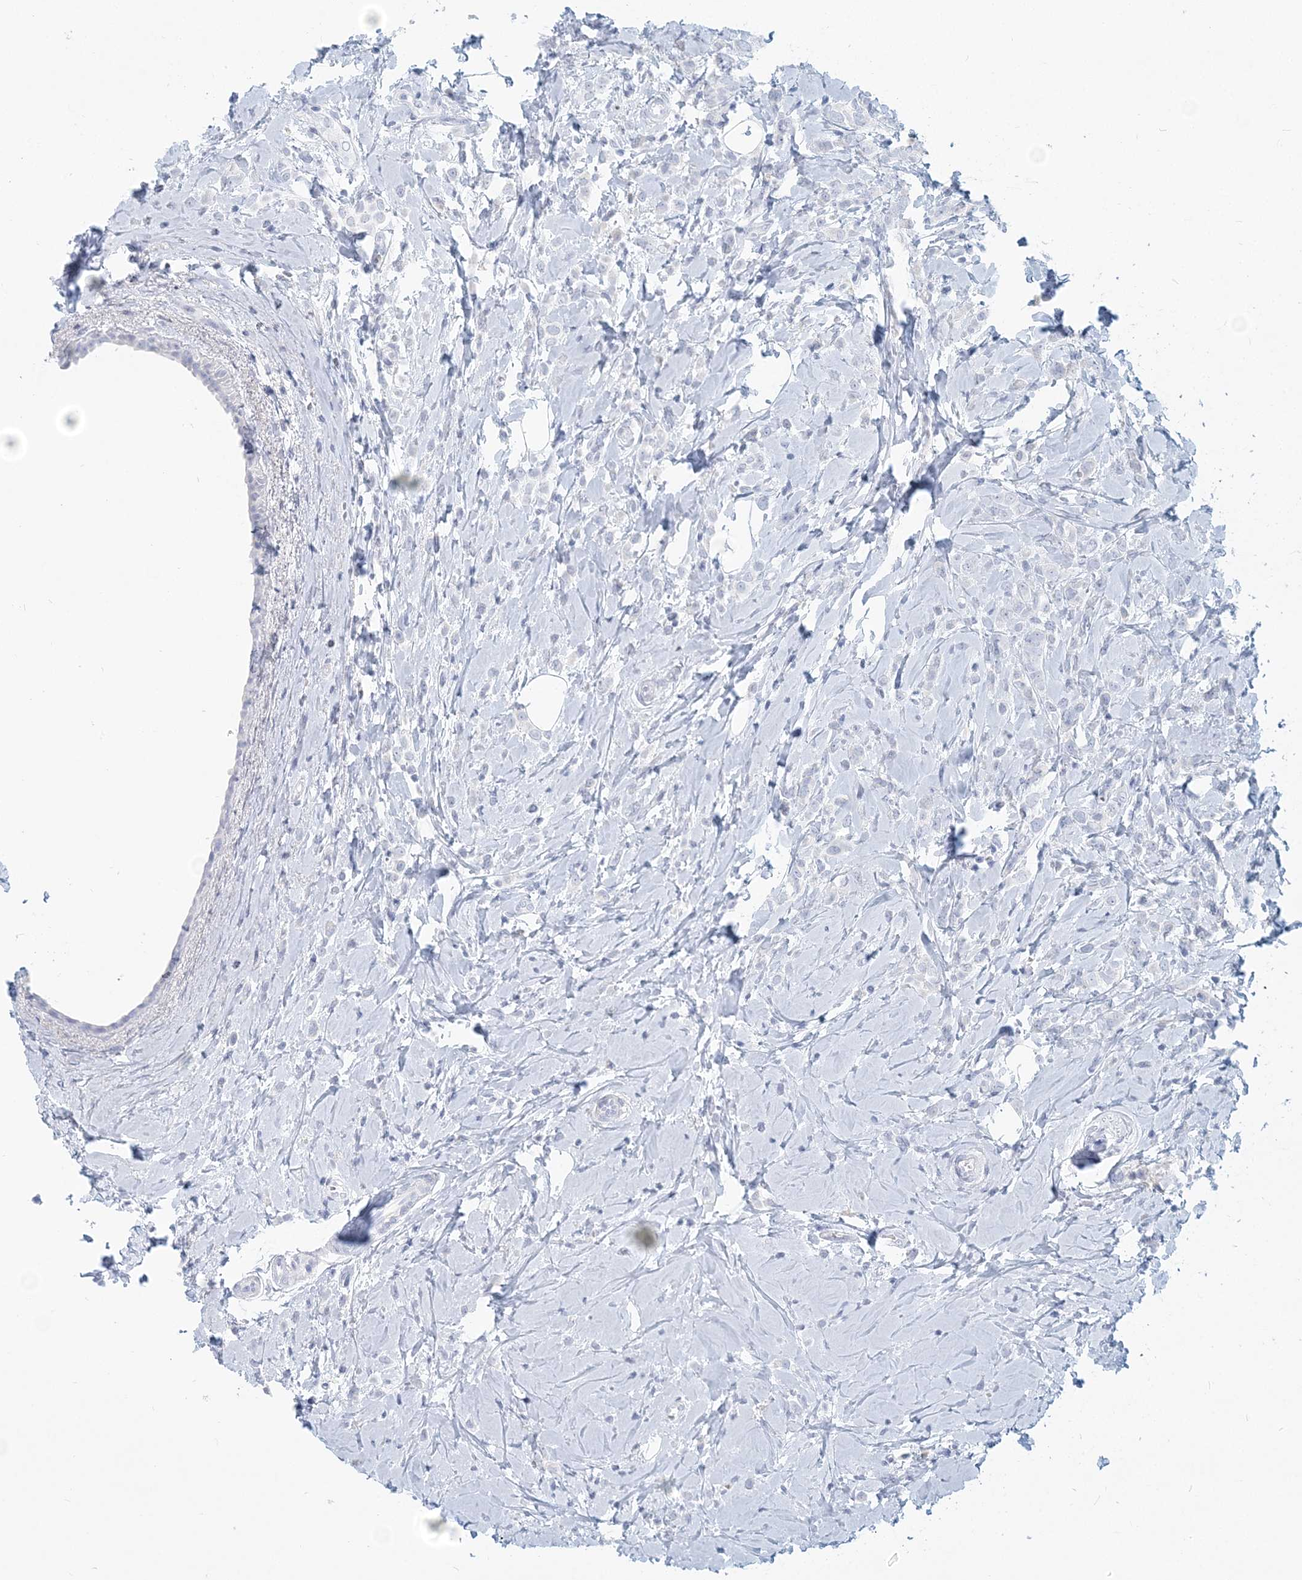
{"staining": {"intensity": "negative", "quantity": "none", "location": "none"}, "tissue": "breast cancer", "cell_type": "Tumor cells", "image_type": "cancer", "snomed": [{"axis": "morphology", "description": "Lobular carcinoma"}, {"axis": "topography", "description": "Breast"}], "caption": "Immunohistochemical staining of human lobular carcinoma (breast) demonstrates no significant positivity in tumor cells.", "gene": "CSN1S1", "patient": {"sex": "female", "age": 47}}